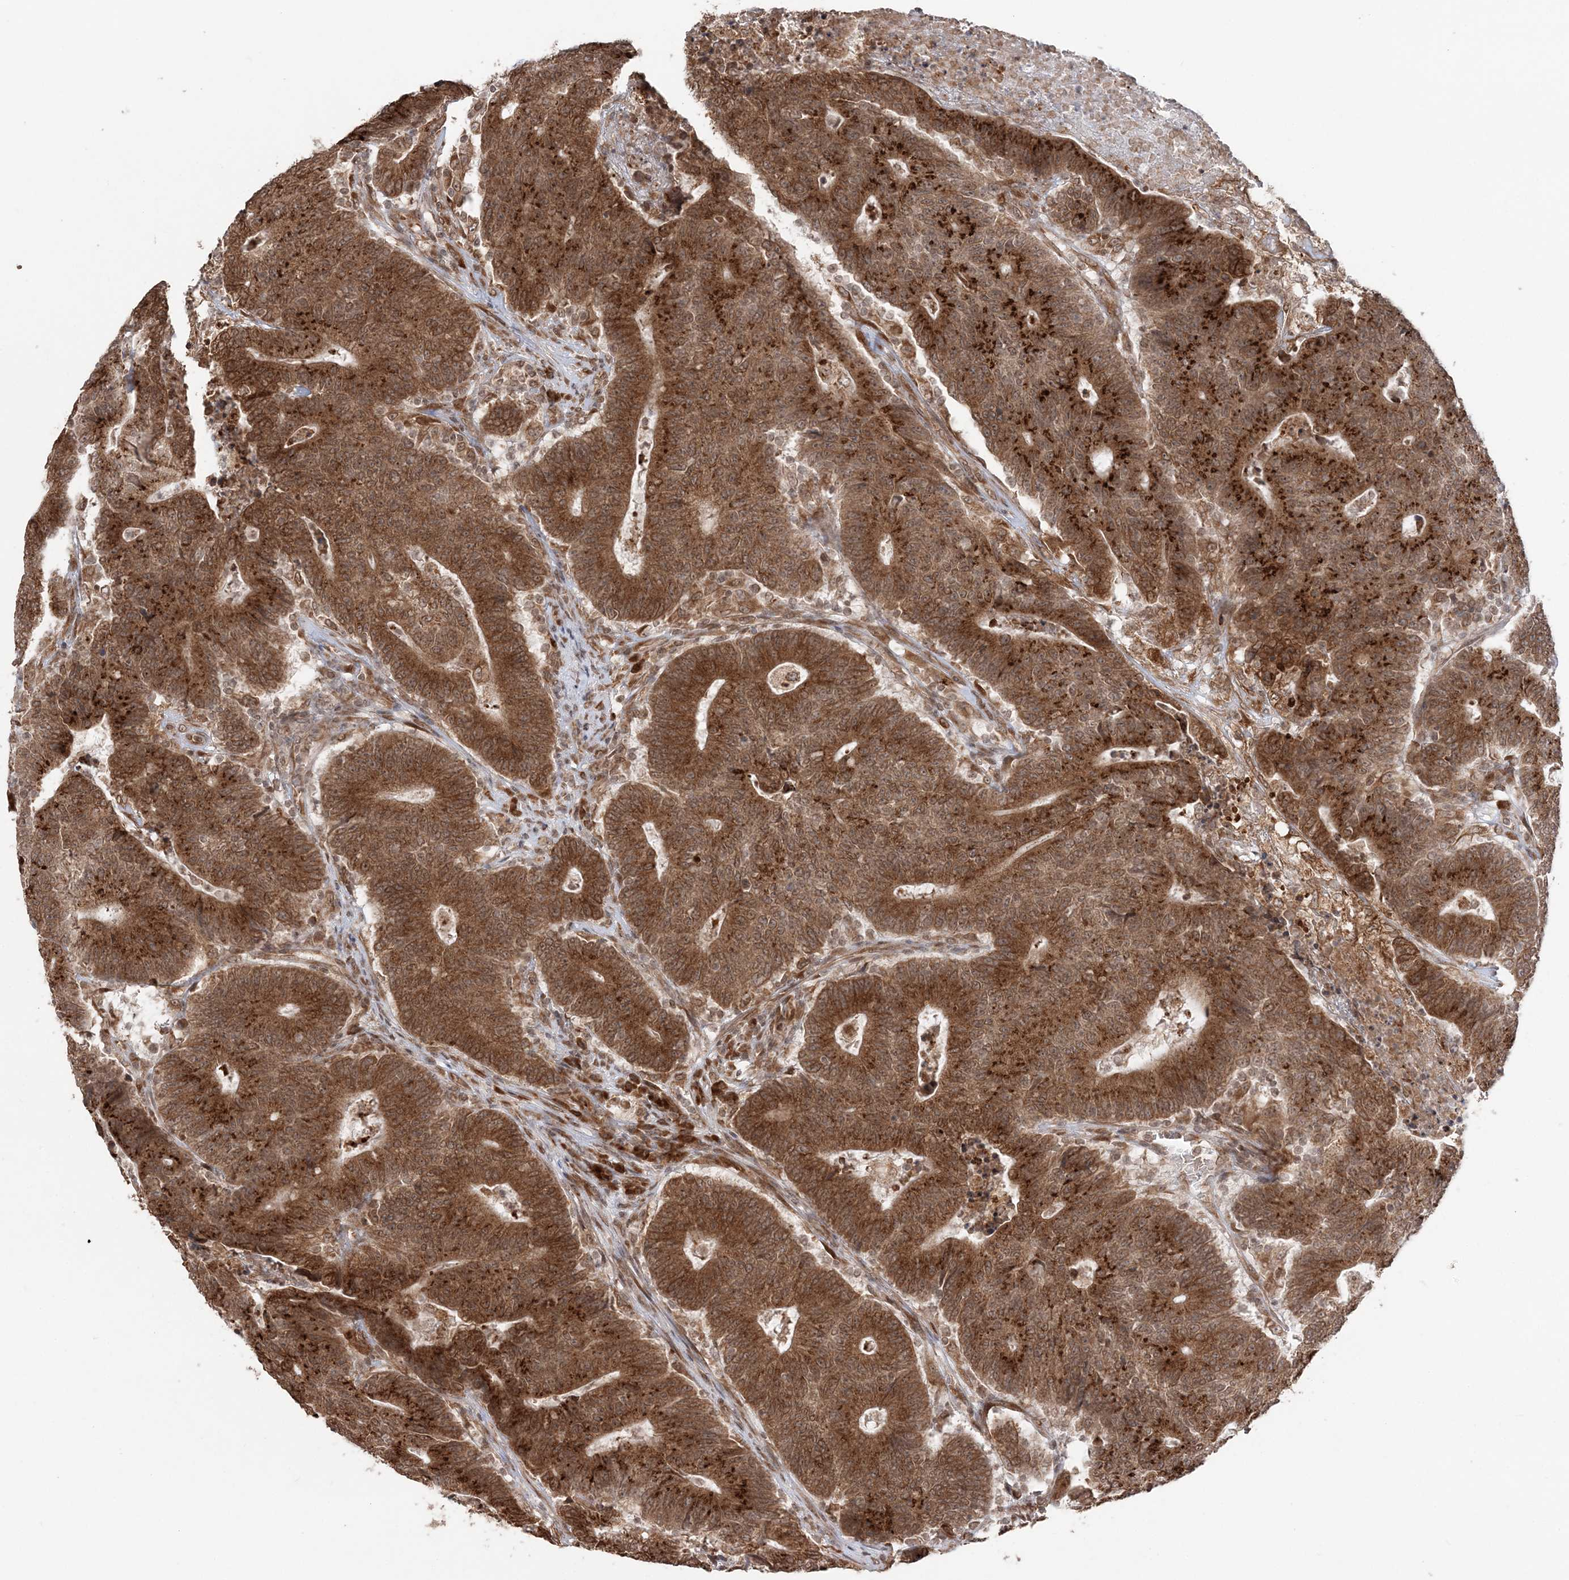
{"staining": {"intensity": "strong", "quantity": ">75%", "location": "cytoplasmic/membranous"}, "tissue": "colorectal cancer", "cell_type": "Tumor cells", "image_type": "cancer", "snomed": [{"axis": "morphology", "description": "Normal tissue, NOS"}, {"axis": "morphology", "description": "Adenocarcinoma, NOS"}, {"axis": "topography", "description": "Colon"}], "caption": "DAB (3,3'-diaminobenzidine) immunohistochemical staining of colorectal cancer (adenocarcinoma) reveals strong cytoplasmic/membranous protein expression in approximately >75% of tumor cells. (Brightfield microscopy of DAB IHC at high magnification).", "gene": "TMED10", "patient": {"sex": "female", "age": 75}}